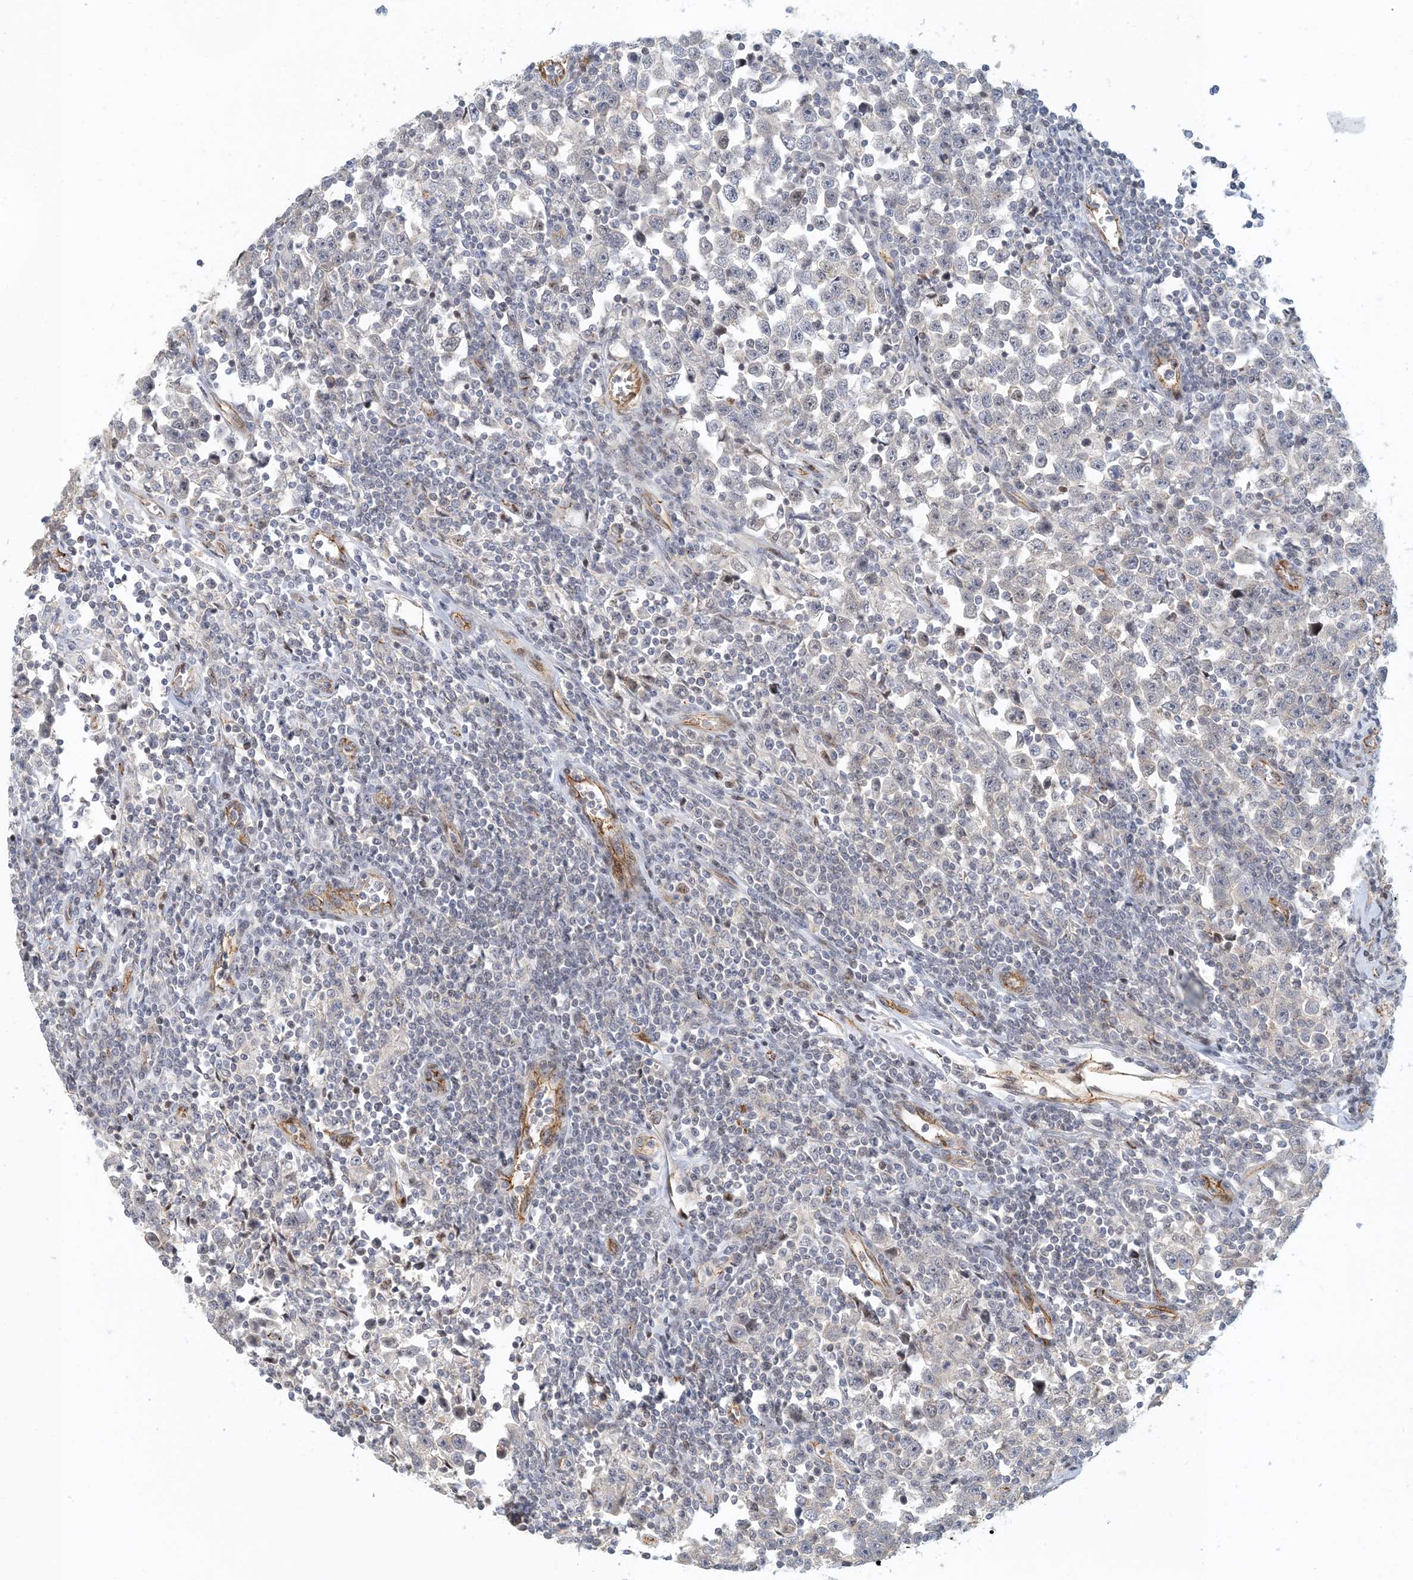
{"staining": {"intensity": "negative", "quantity": "none", "location": "none"}, "tissue": "testis cancer", "cell_type": "Tumor cells", "image_type": "cancer", "snomed": [{"axis": "morphology", "description": "Normal tissue, NOS"}, {"axis": "morphology", "description": "Seminoma, NOS"}, {"axis": "topography", "description": "Testis"}], "caption": "This micrograph is of testis cancer stained with immunohistochemistry to label a protein in brown with the nuclei are counter-stained blue. There is no positivity in tumor cells. Nuclei are stained in blue.", "gene": "MAPKBP1", "patient": {"sex": "male", "age": 43}}